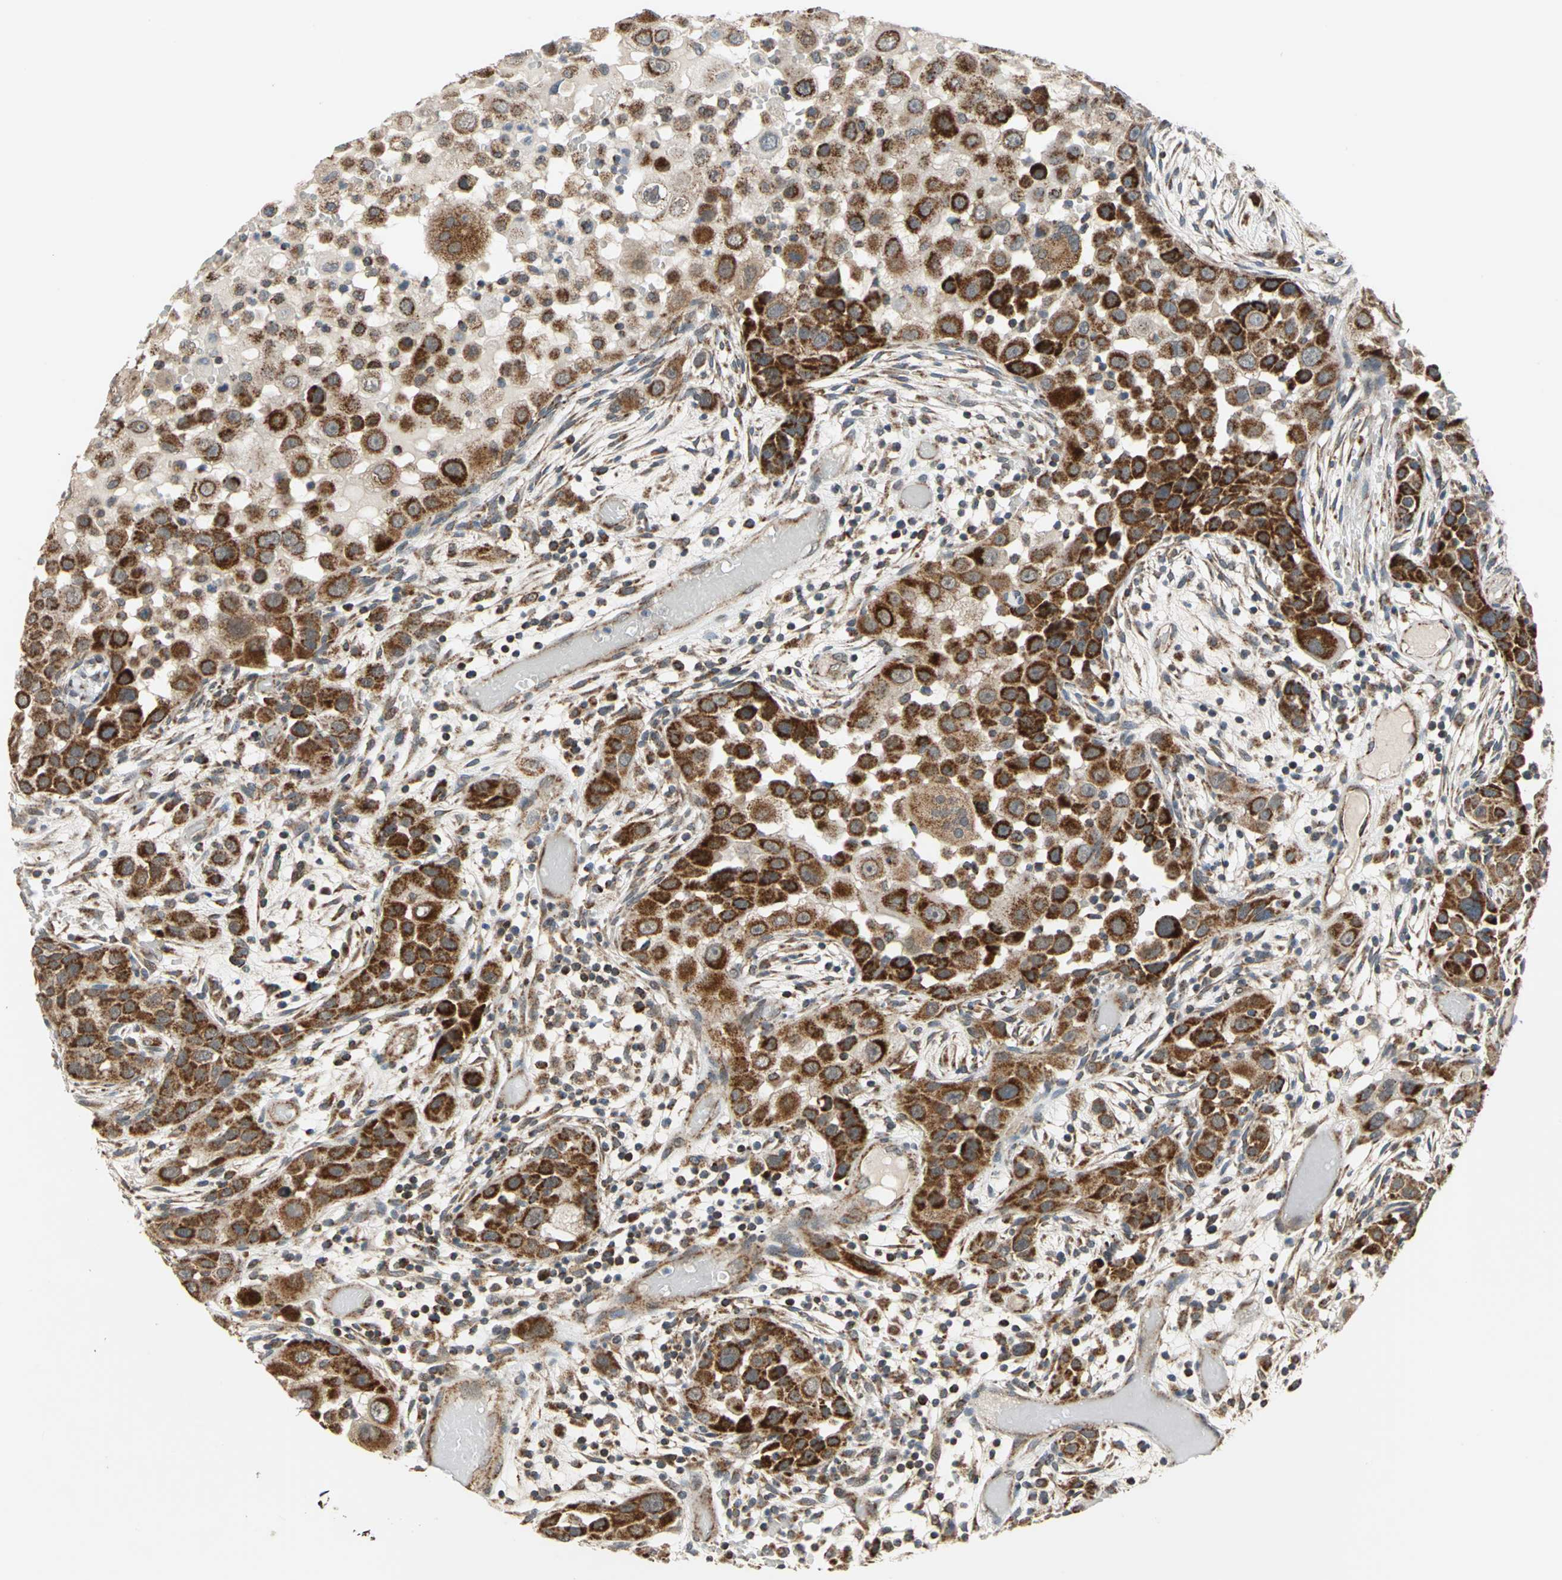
{"staining": {"intensity": "strong", "quantity": ">75%", "location": "cytoplasmic/membranous"}, "tissue": "head and neck cancer", "cell_type": "Tumor cells", "image_type": "cancer", "snomed": [{"axis": "morphology", "description": "Carcinoma, NOS"}, {"axis": "topography", "description": "Head-Neck"}], "caption": "Human head and neck cancer (carcinoma) stained for a protein (brown) exhibits strong cytoplasmic/membranous positive positivity in approximately >75% of tumor cells.", "gene": "MRPS22", "patient": {"sex": "male", "age": 87}}